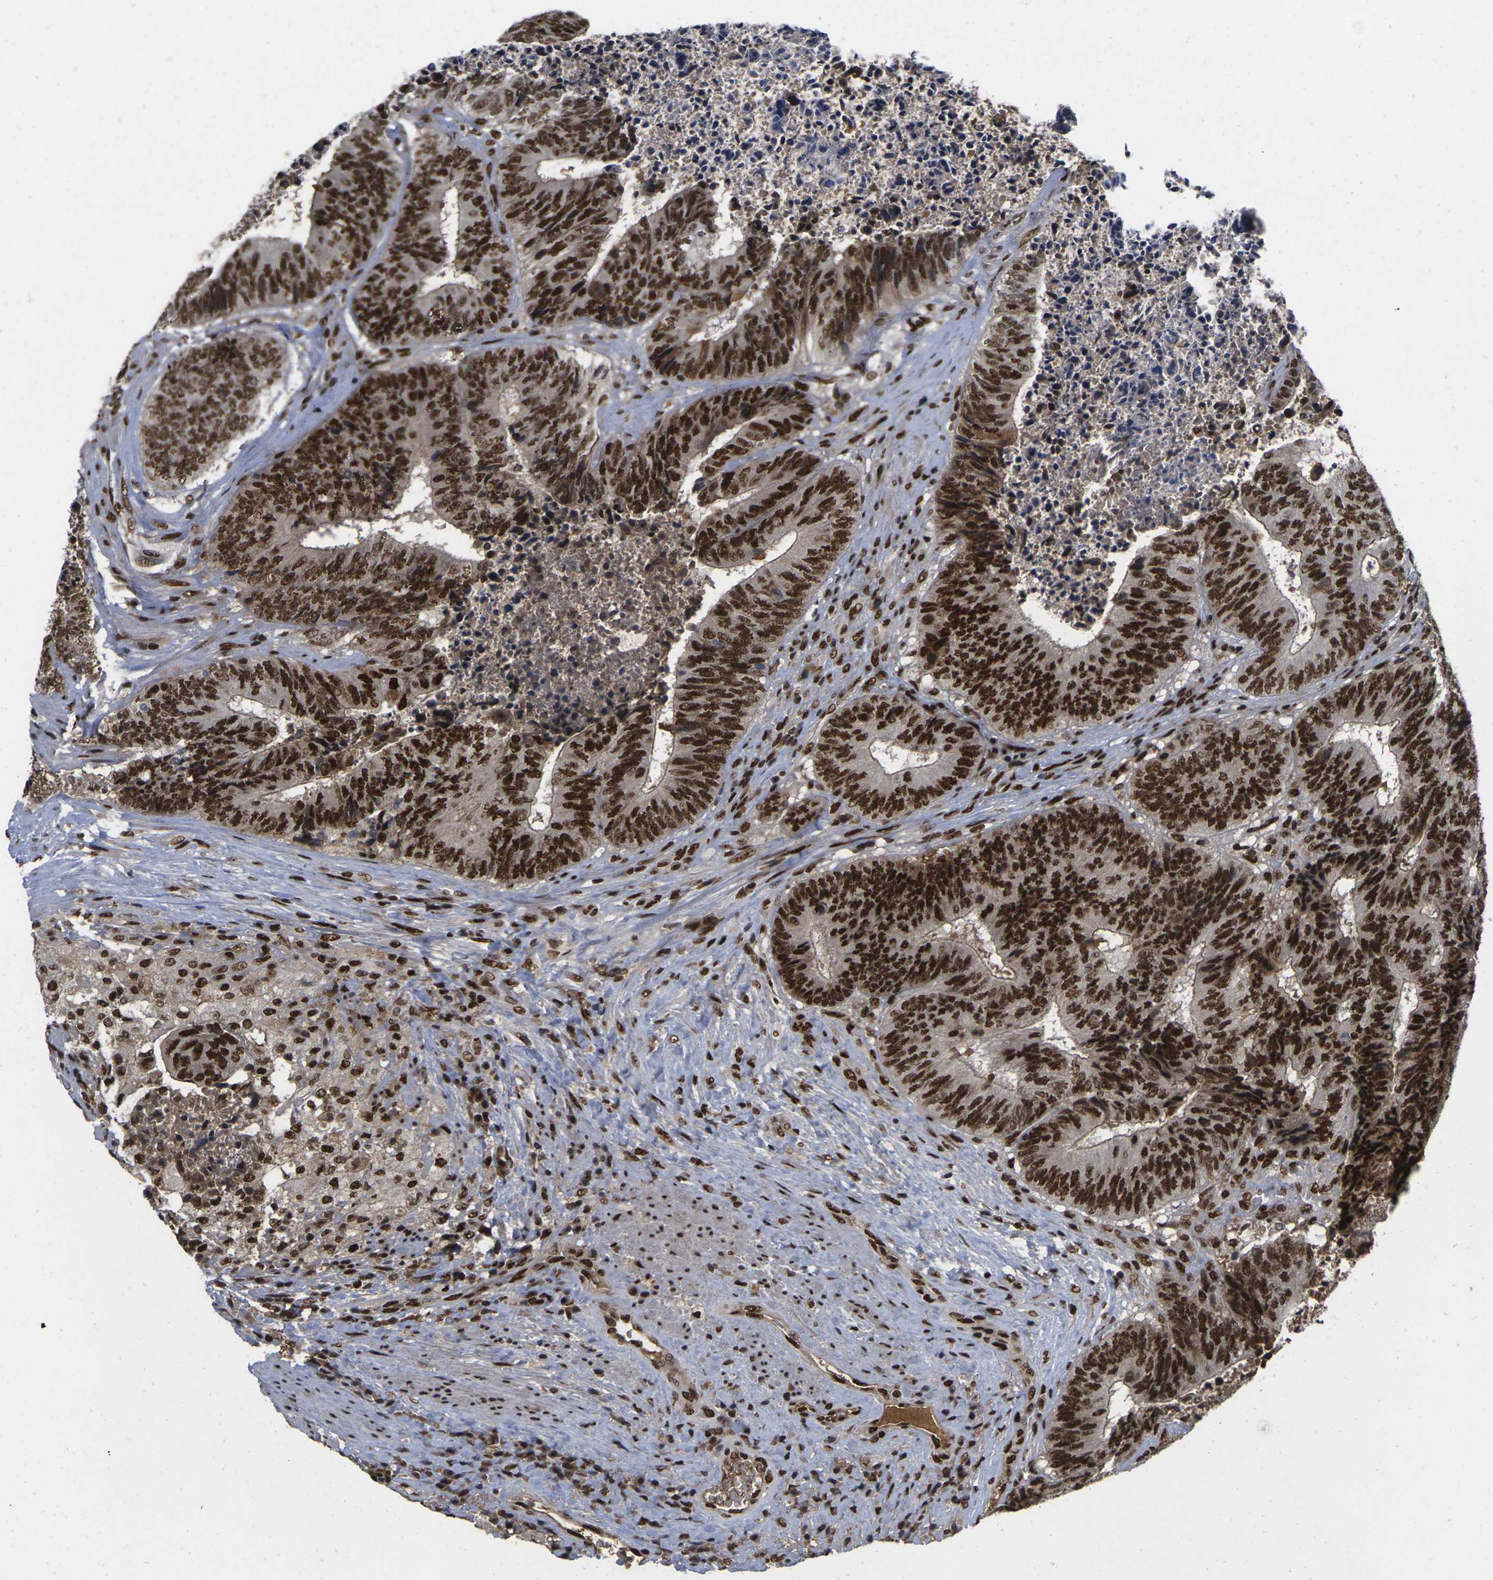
{"staining": {"intensity": "strong", "quantity": ">75%", "location": "nuclear"}, "tissue": "colorectal cancer", "cell_type": "Tumor cells", "image_type": "cancer", "snomed": [{"axis": "morphology", "description": "Adenocarcinoma, NOS"}, {"axis": "topography", "description": "Rectum"}], "caption": "Colorectal cancer was stained to show a protein in brown. There is high levels of strong nuclear staining in about >75% of tumor cells.", "gene": "GTF2E1", "patient": {"sex": "male", "age": 72}}